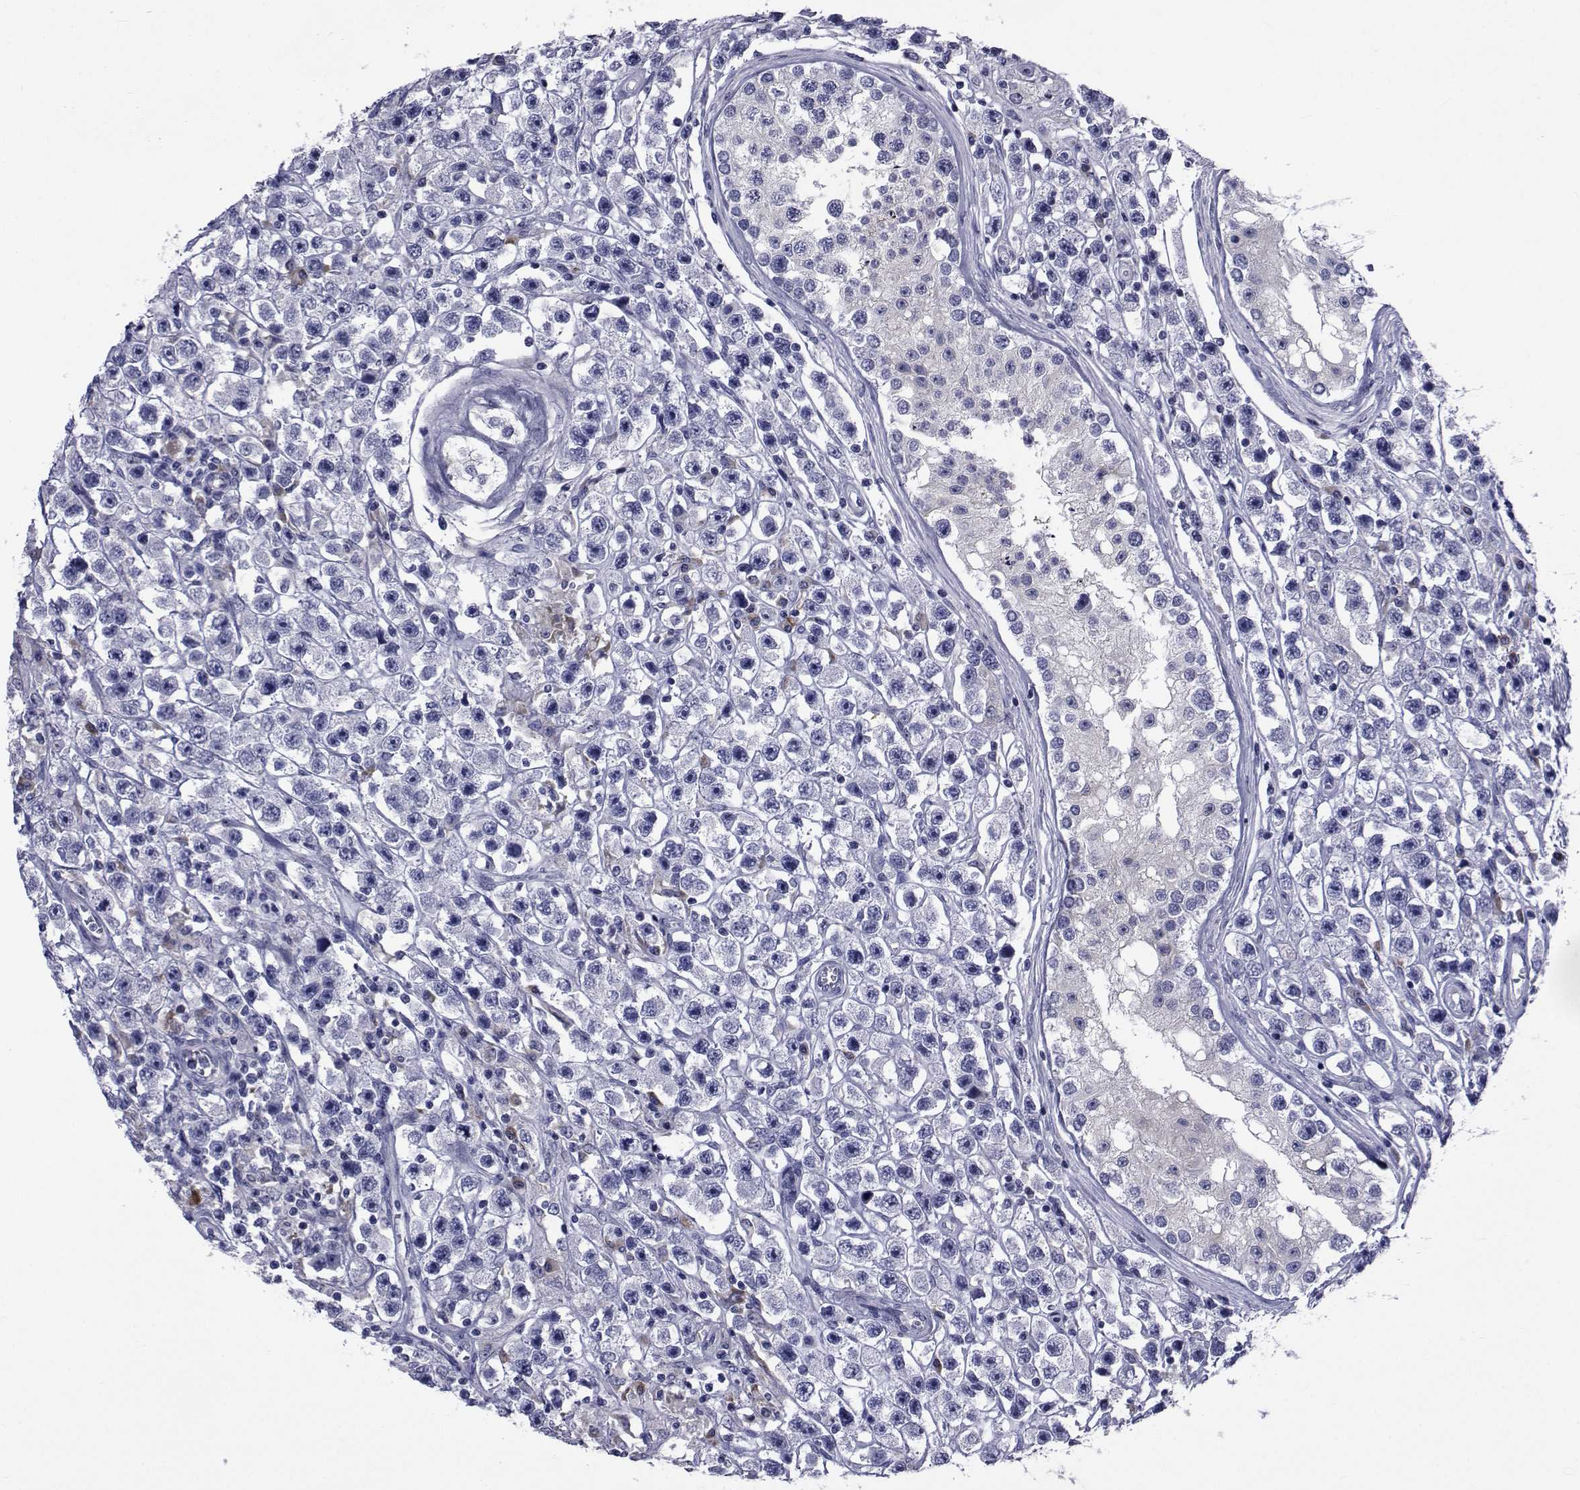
{"staining": {"intensity": "negative", "quantity": "none", "location": "none"}, "tissue": "testis cancer", "cell_type": "Tumor cells", "image_type": "cancer", "snomed": [{"axis": "morphology", "description": "Seminoma, NOS"}, {"axis": "topography", "description": "Testis"}], "caption": "The photomicrograph exhibits no significant positivity in tumor cells of testis cancer. (DAB IHC, high magnification).", "gene": "ROPN1", "patient": {"sex": "male", "age": 45}}